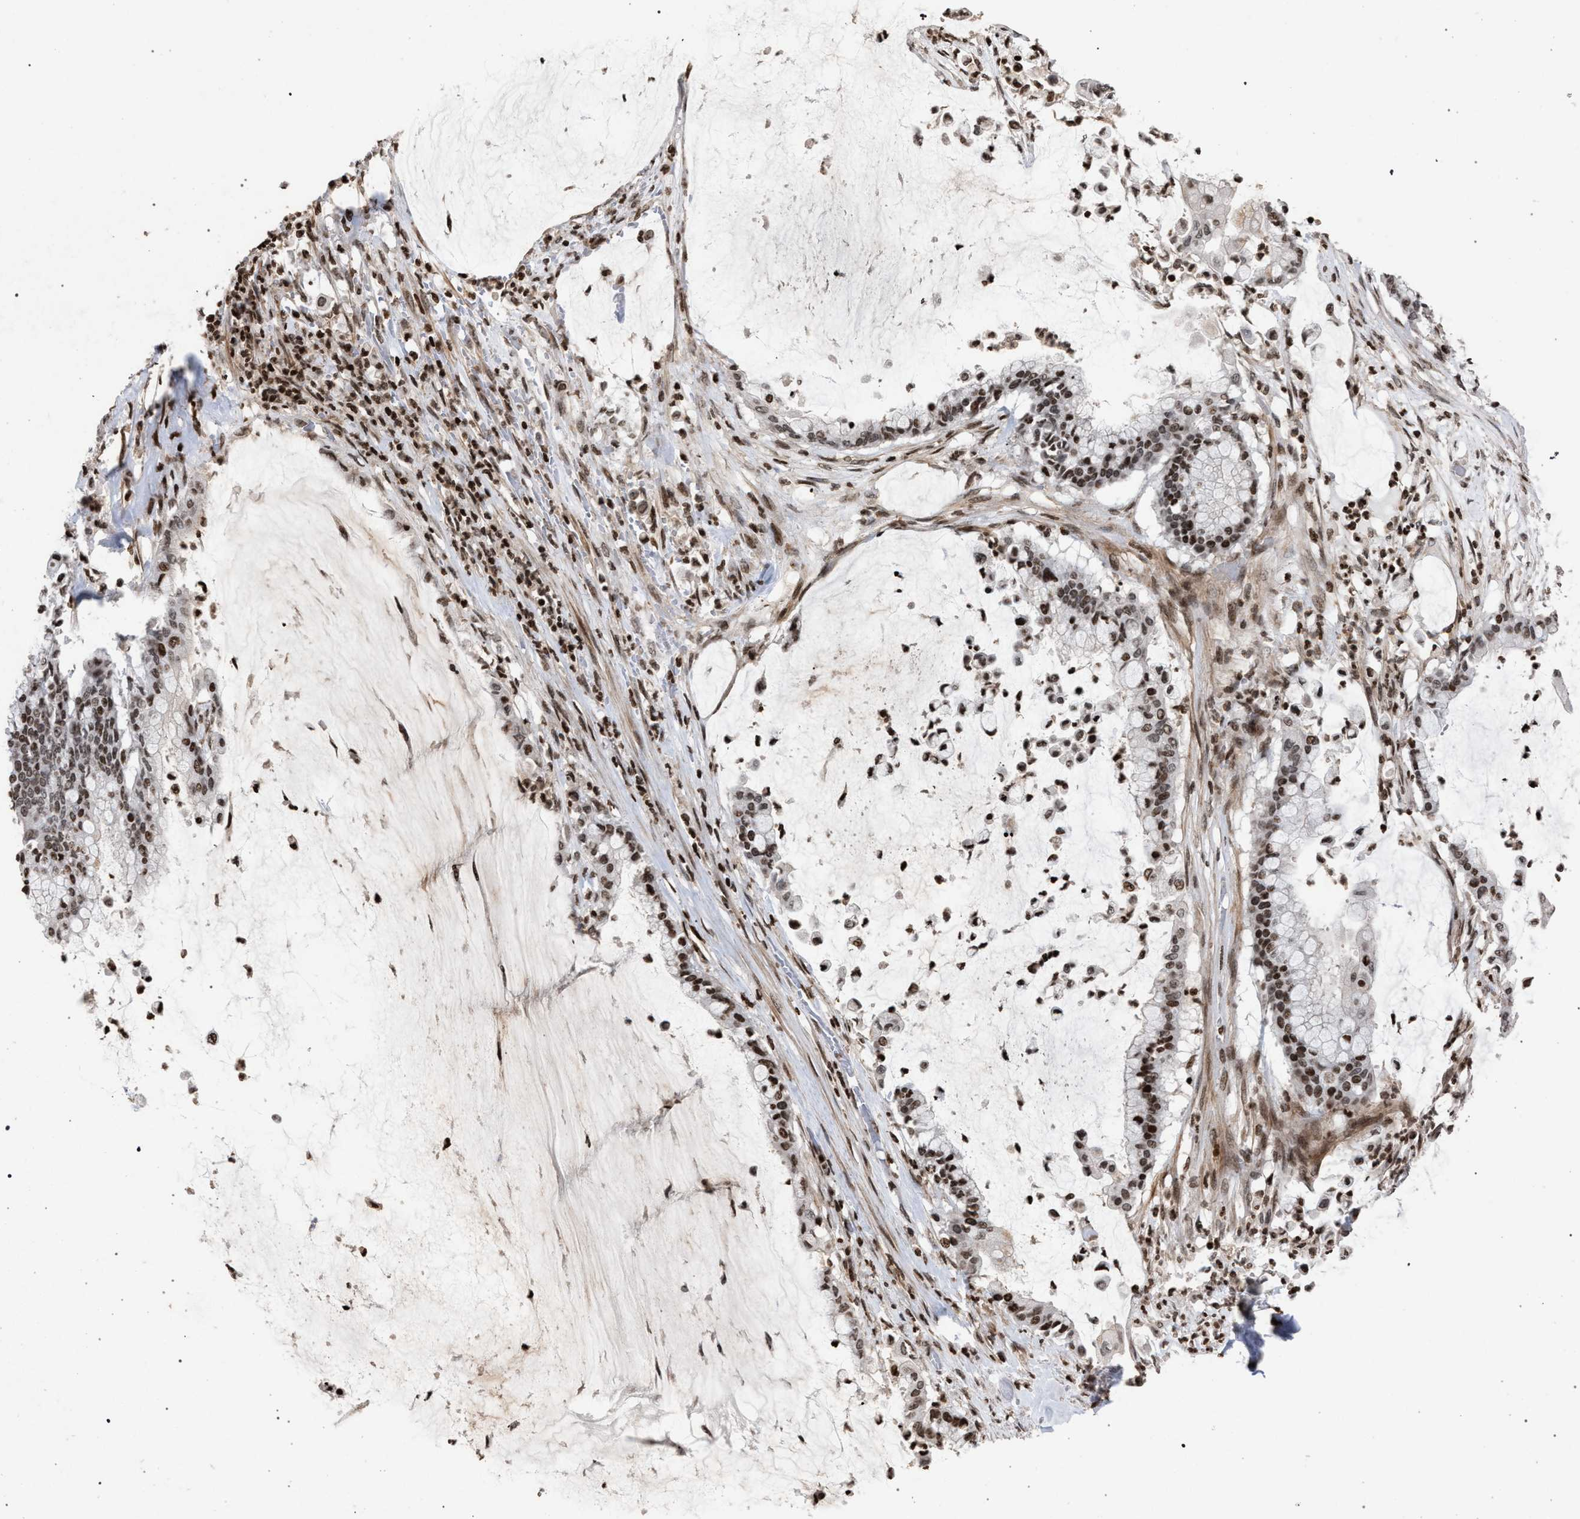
{"staining": {"intensity": "moderate", "quantity": ">75%", "location": "nuclear"}, "tissue": "pancreatic cancer", "cell_type": "Tumor cells", "image_type": "cancer", "snomed": [{"axis": "morphology", "description": "Adenocarcinoma, NOS"}, {"axis": "topography", "description": "Pancreas"}], "caption": "An image of human pancreatic cancer (adenocarcinoma) stained for a protein reveals moderate nuclear brown staining in tumor cells. (Stains: DAB in brown, nuclei in blue, Microscopy: brightfield microscopy at high magnification).", "gene": "FOXD3", "patient": {"sex": "male", "age": 41}}